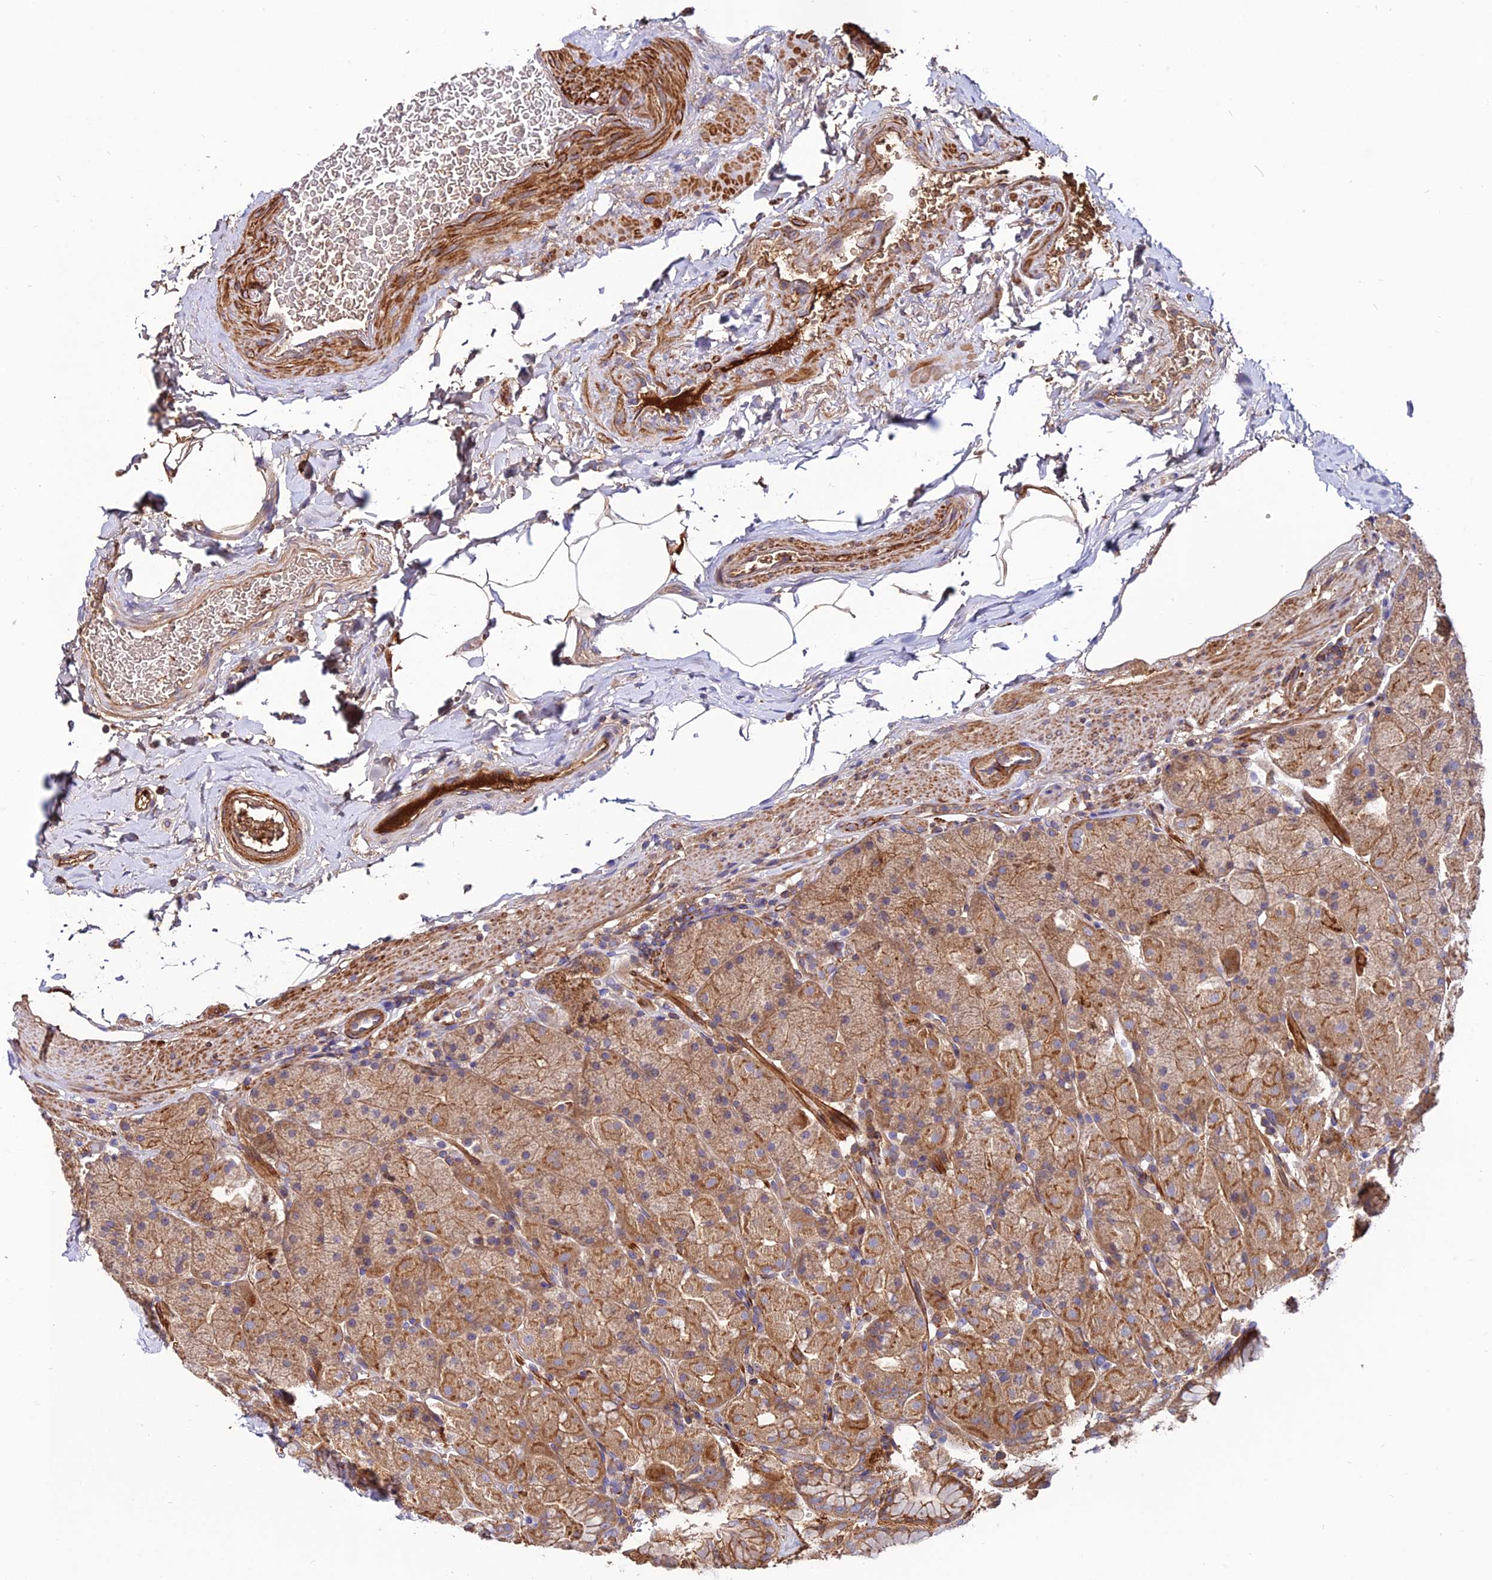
{"staining": {"intensity": "moderate", "quantity": ">75%", "location": "cytoplasmic/membranous"}, "tissue": "stomach", "cell_type": "Glandular cells", "image_type": "normal", "snomed": [{"axis": "morphology", "description": "Normal tissue, NOS"}, {"axis": "topography", "description": "Stomach, upper"}, {"axis": "topography", "description": "Stomach, lower"}], "caption": "Glandular cells exhibit moderate cytoplasmic/membranous expression in about >75% of cells in normal stomach. (brown staining indicates protein expression, while blue staining denotes nuclei).", "gene": "PYM1", "patient": {"sex": "male", "age": 67}}